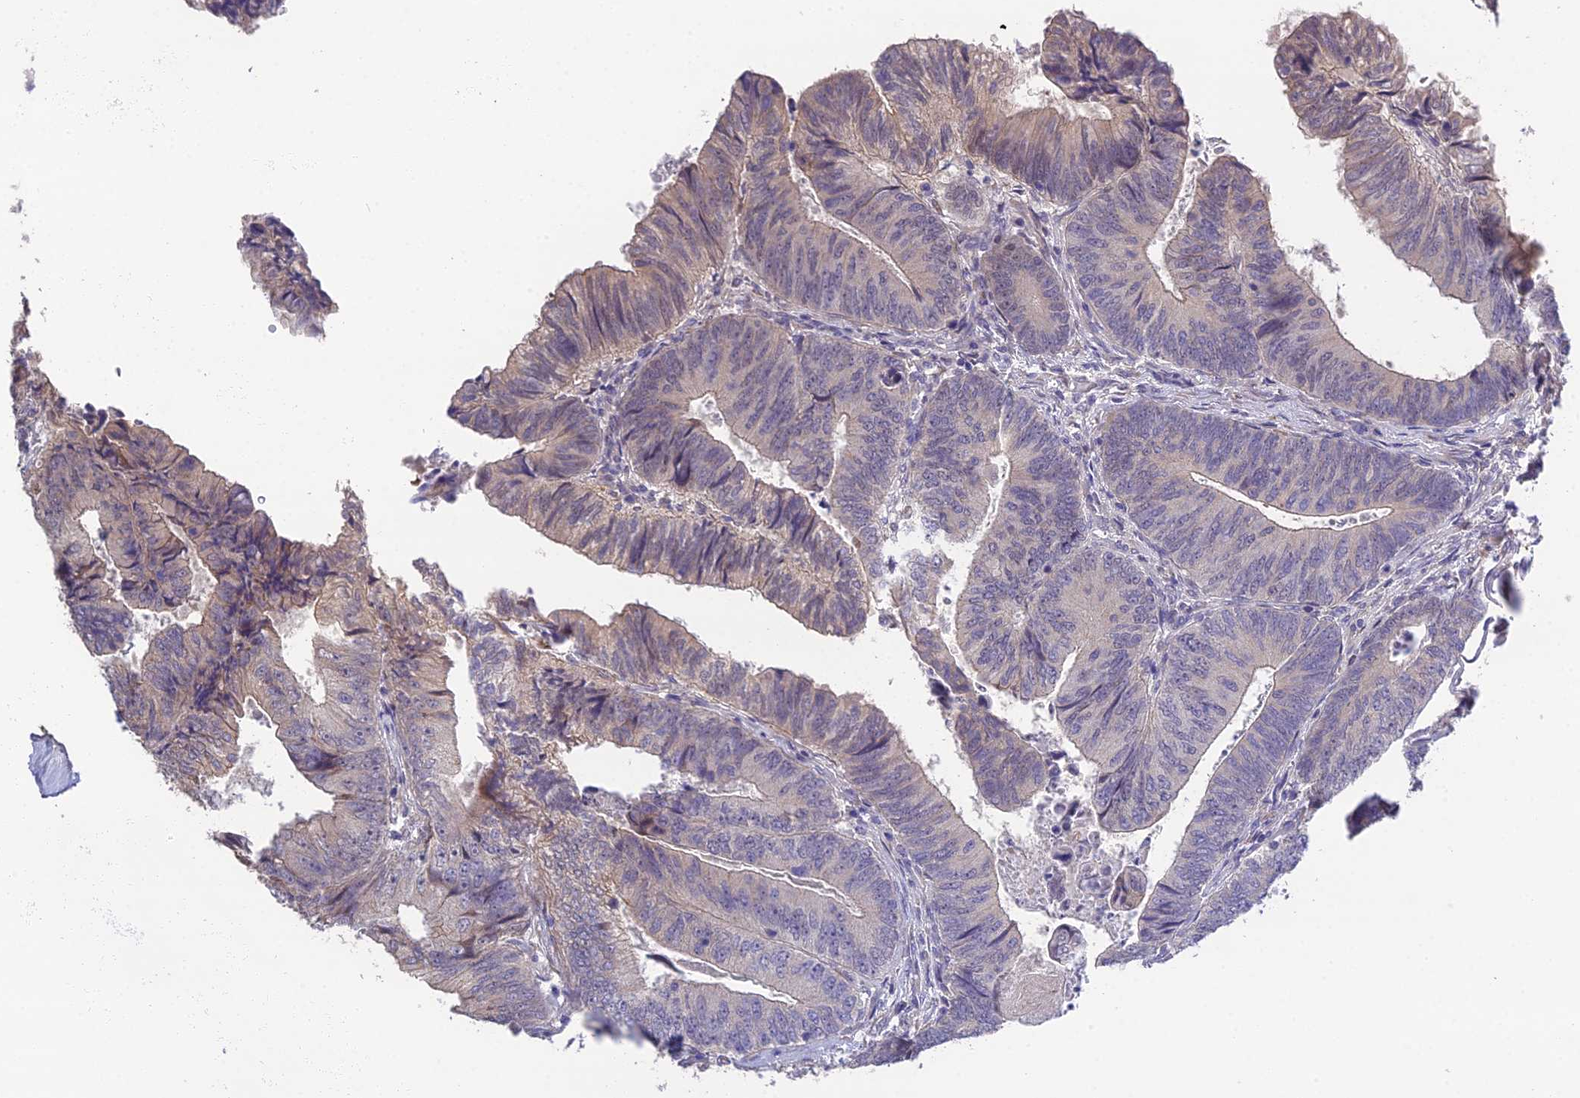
{"staining": {"intensity": "negative", "quantity": "none", "location": "none"}, "tissue": "colorectal cancer", "cell_type": "Tumor cells", "image_type": "cancer", "snomed": [{"axis": "morphology", "description": "Adenocarcinoma, NOS"}, {"axis": "topography", "description": "Colon"}], "caption": "This is a photomicrograph of IHC staining of colorectal cancer (adenocarcinoma), which shows no staining in tumor cells.", "gene": "PUS10", "patient": {"sex": "female", "age": 67}}